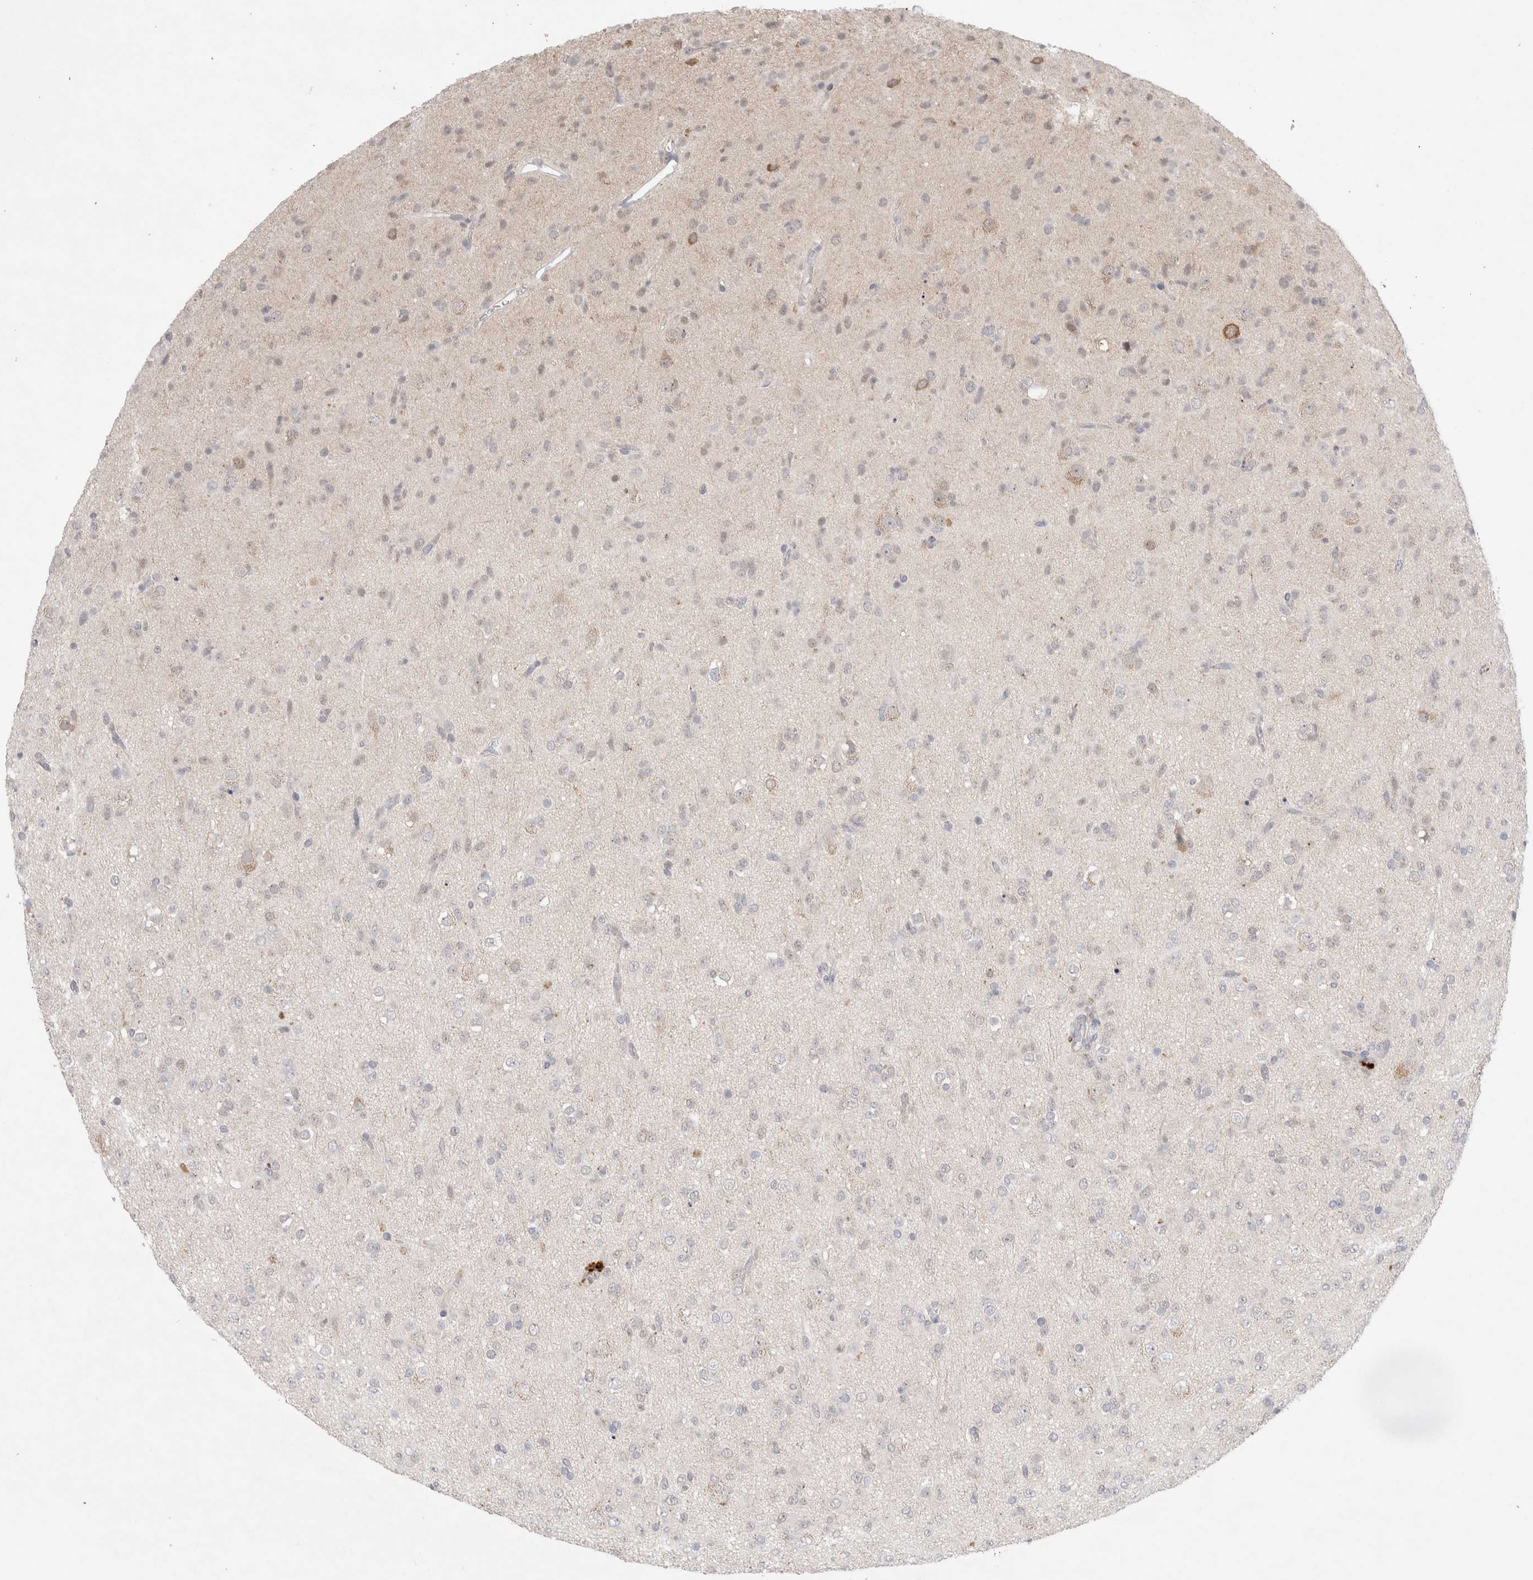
{"staining": {"intensity": "negative", "quantity": "none", "location": "none"}, "tissue": "glioma", "cell_type": "Tumor cells", "image_type": "cancer", "snomed": [{"axis": "morphology", "description": "Glioma, malignant, Low grade"}, {"axis": "topography", "description": "Brain"}], "caption": "A photomicrograph of malignant glioma (low-grade) stained for a protein demonstrates no brown staining in tumor cells. (IHC, brightfield microscopy, high magnification).", "gene": "BICD2", "patient": {"sex": "male", "age": 65}}